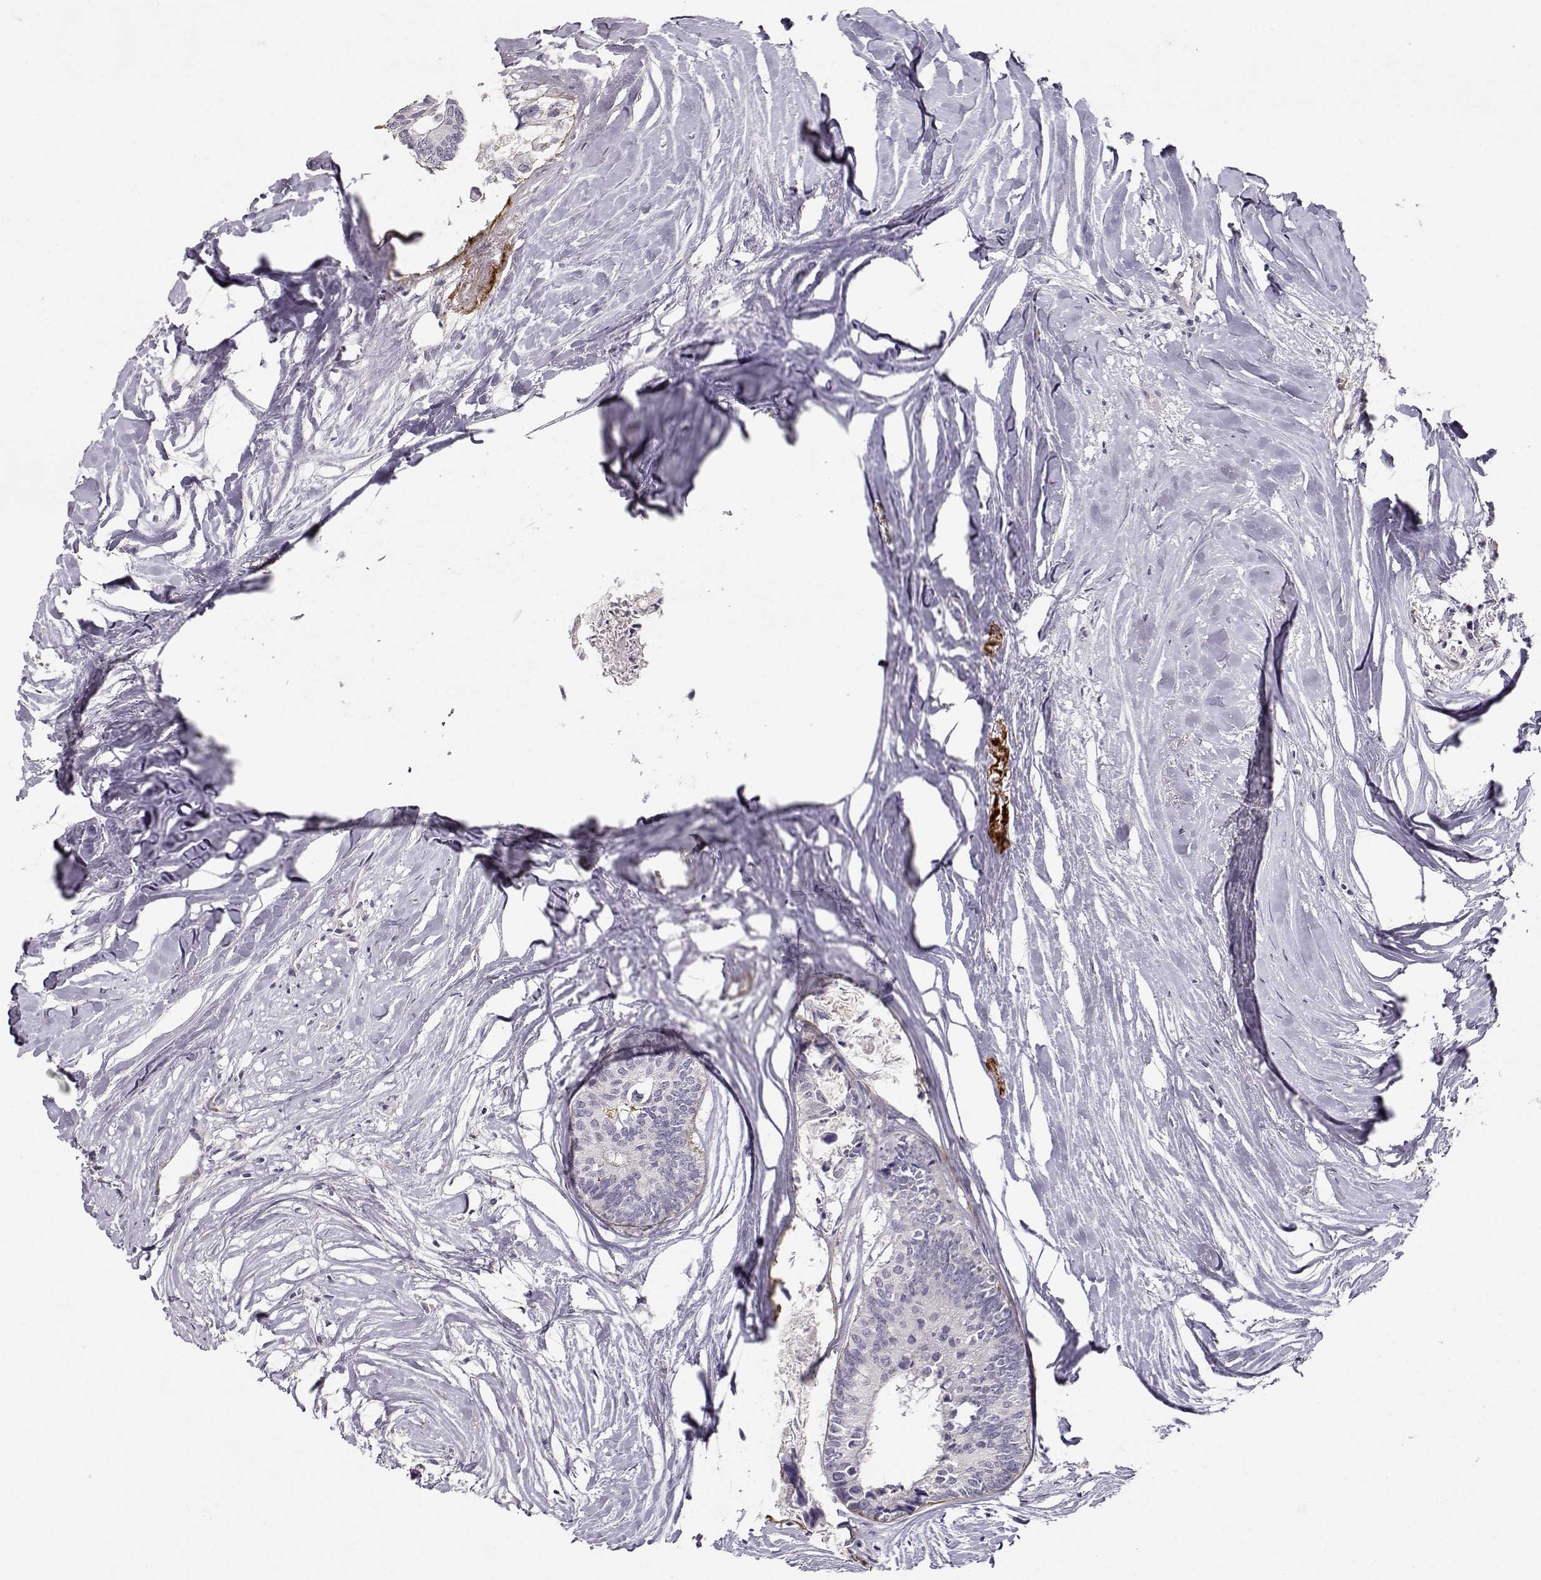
{"staining": {"intensity": "negative", "quantity": "none", "location": "none"}, "tissue": "colorectal cancer", "cell_type": "Tumor cells", "image_type": "cancer", "snomed": [{"axis": "morphology", "description": "Adenocarcinoma, NOS"}, {"axis": "topography", "description": "Colon"}, {"axis": "topography", "description": "Rectum"}], "caption": "High magnification brightfield microscopy of colorectal cancer stained with DAB (3,3'-diaminobenzidine) (brown) and counterstained with hematoxylin (blue): tumor cells show no significant expression.", "gene": "LAMA5", "patient": {"sex": "male", "age": 57}}